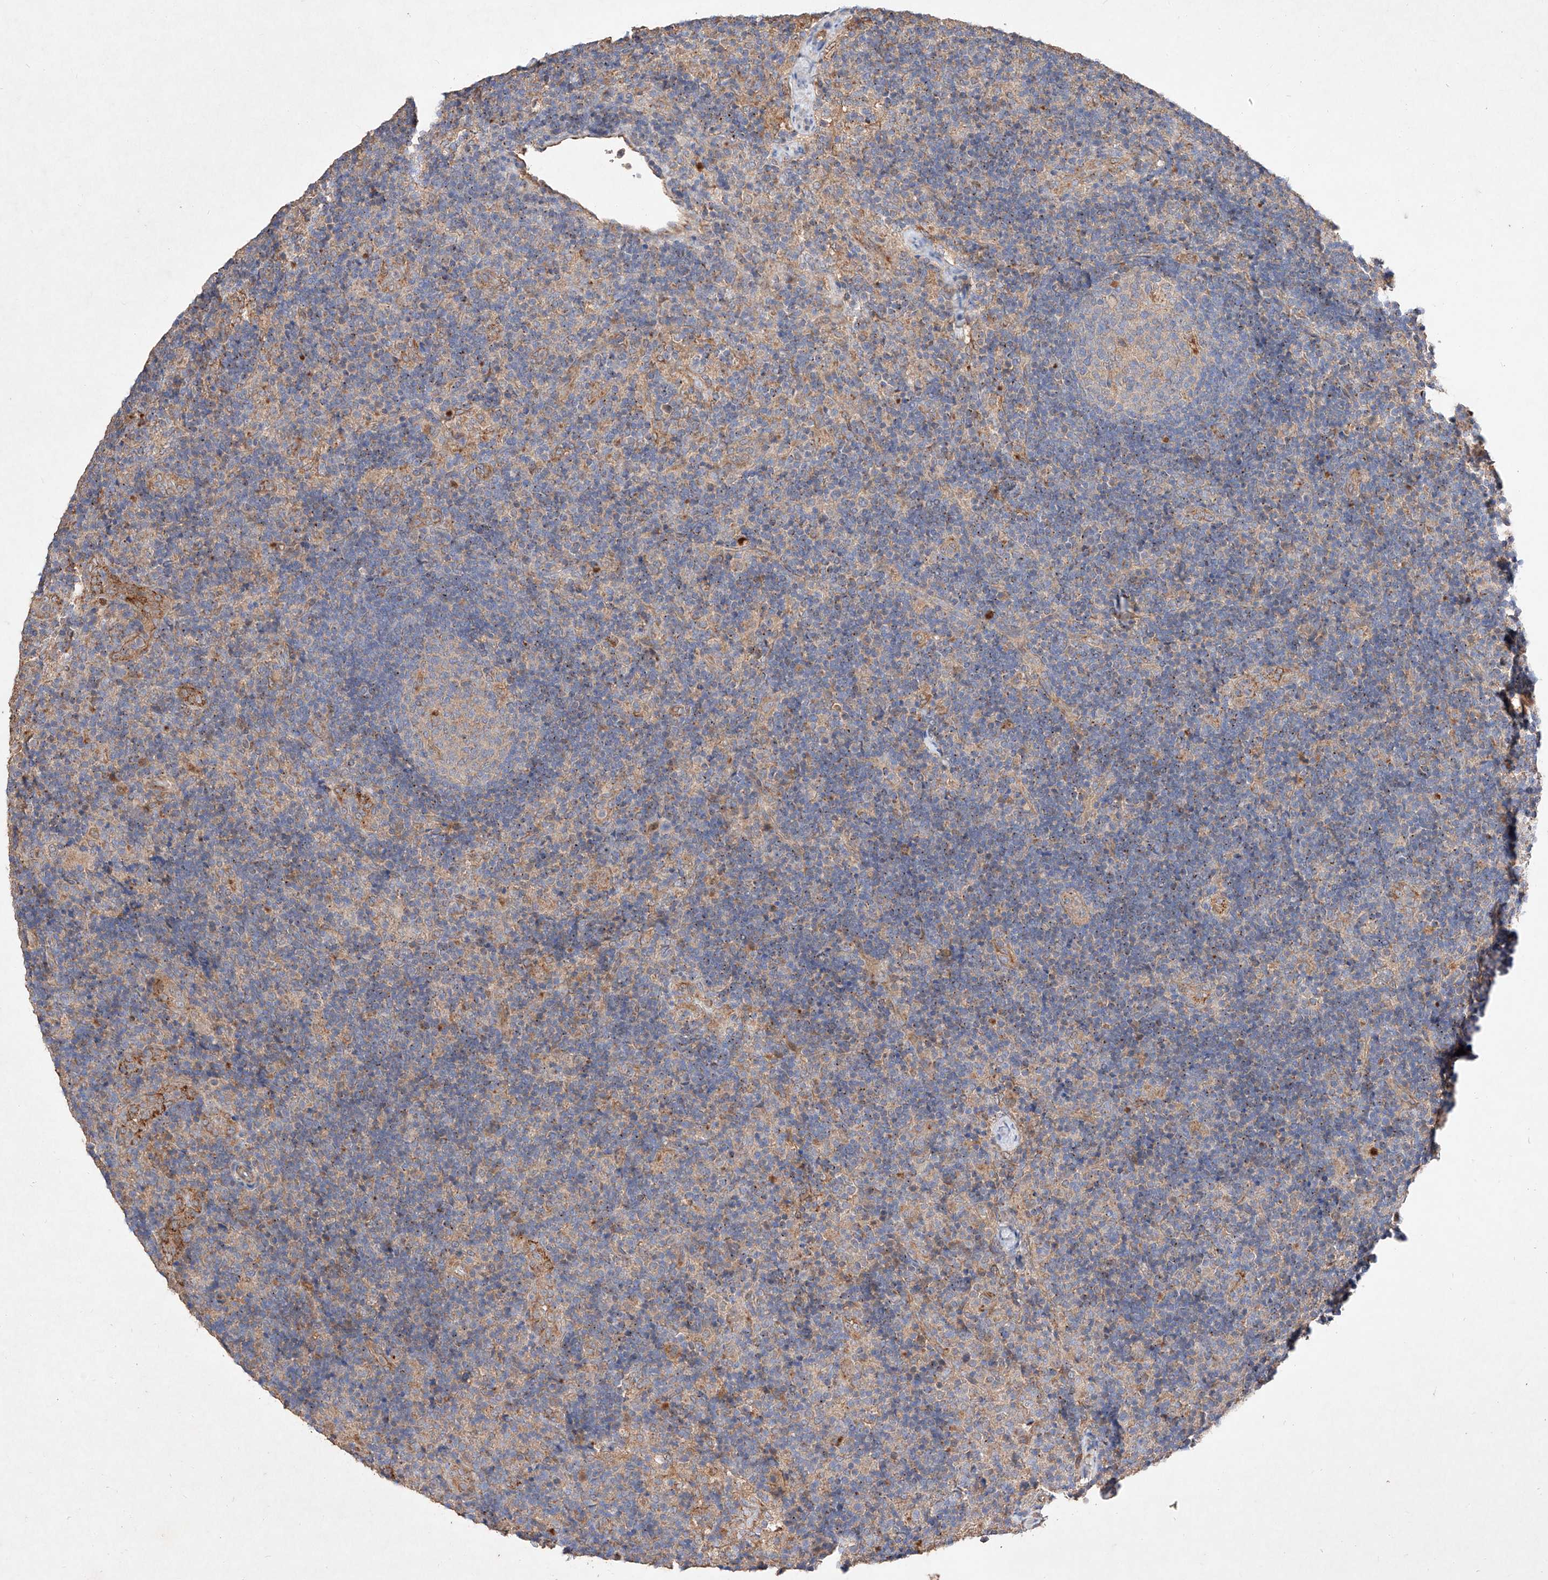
{"staining": {"intensity": "negative", "quantity": "none", "location": "none"}, "tissue": "lymph node", "cell_type": "Germinal center cells", "image_type": "normal", "snomed": [{"axis": "morphology", "description": "Normal tissue, NOS"}, {"axis": "topography", "description": "Lymph node"}], "caption": "Lymph node stained for a protein using IHC reveals no positivity germinal center cells.", "gene": "C6orf62", "patient": {"sex": "female", "age": 22}}